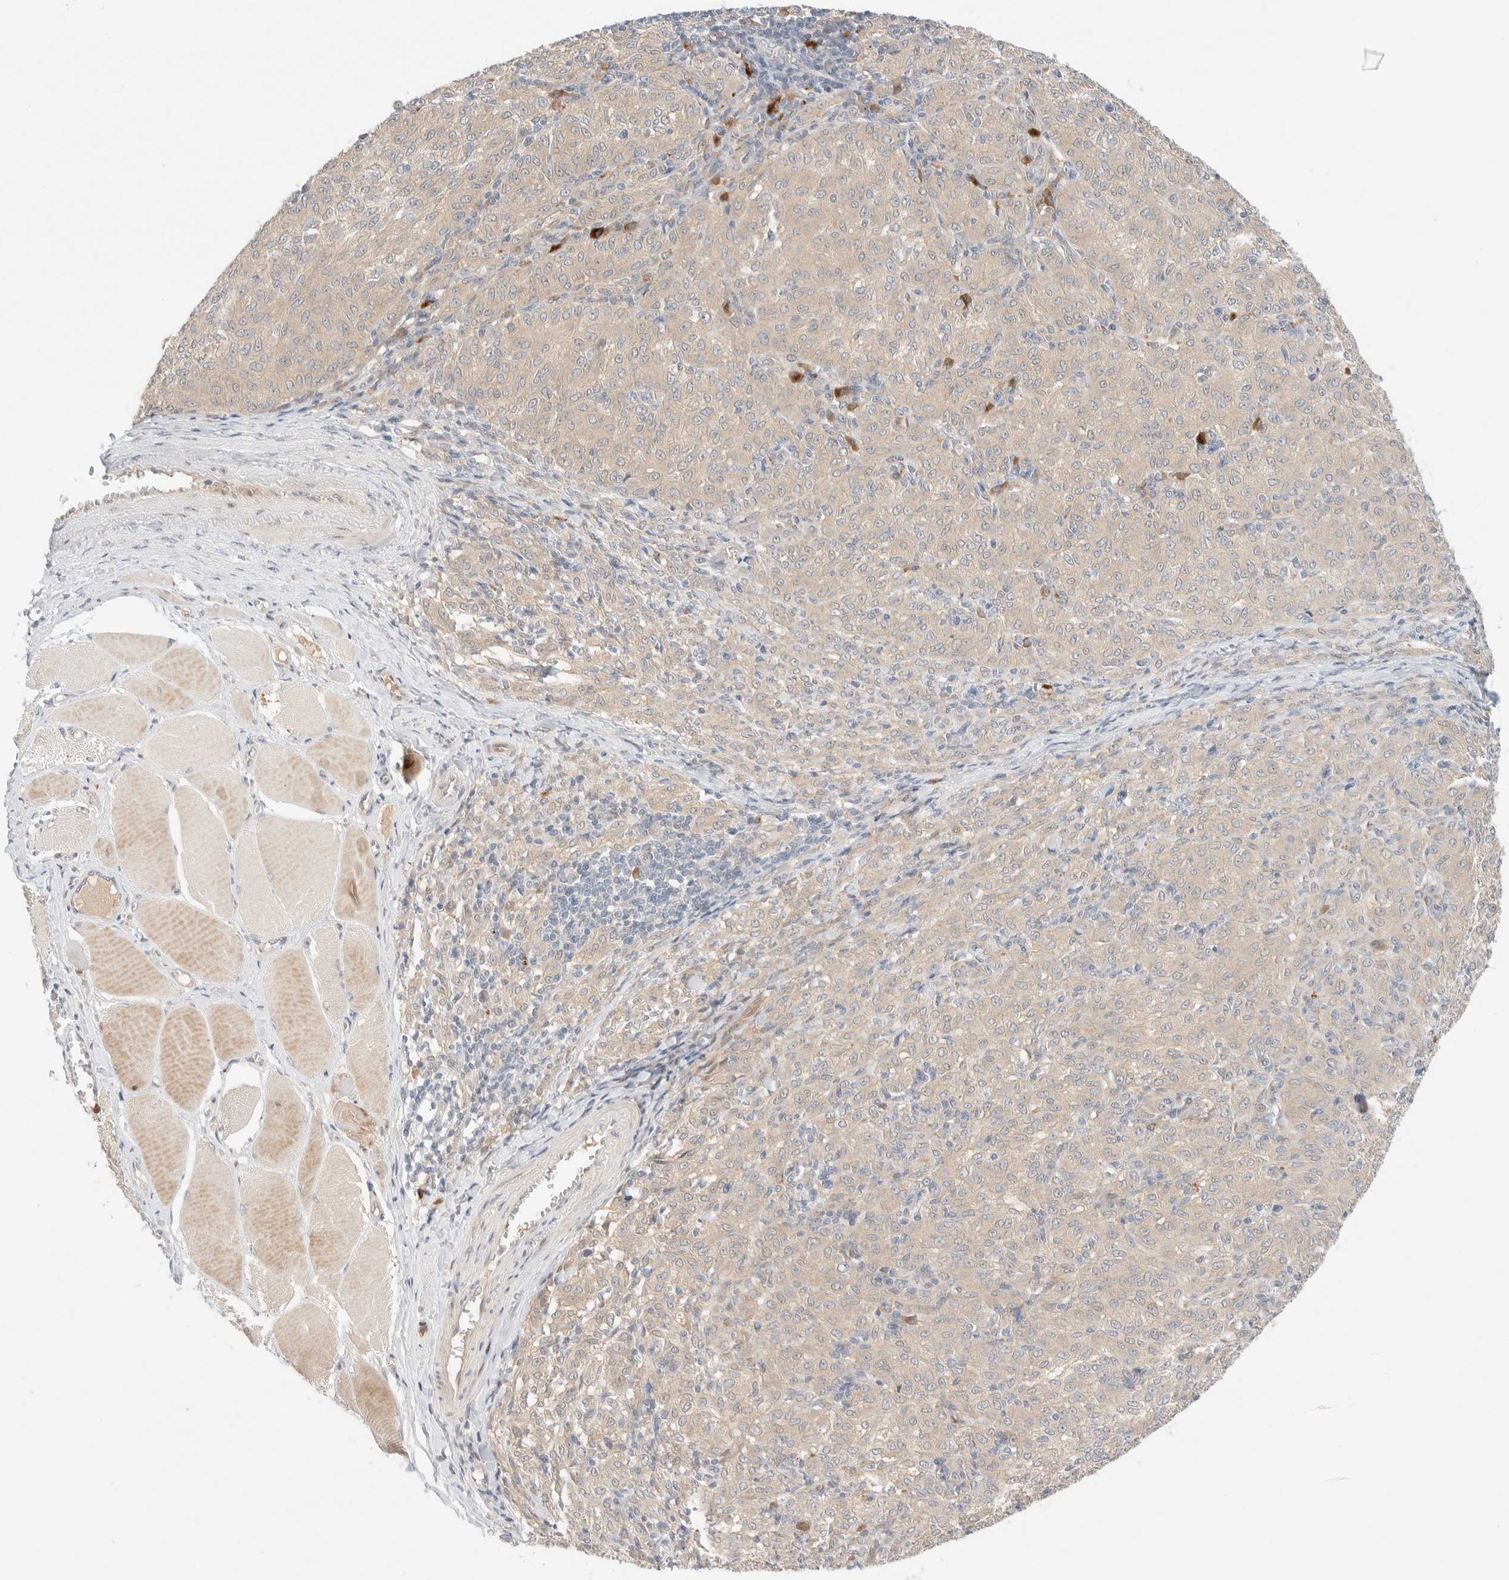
{"staining": {"intensity": "weak", "quantity": "25%-75%", "location": "cytoplasmic/membranous"}, "tissue": "melanoma", "cell_type": "Tumor cells", "image_type": "cancer", "snomed": [{"axis": "morphology", "description": "Malignant melanoma, NOS"}, {"axis": "topography", "description": "Skin"}], "caption": "Immunohistochemical staining of malignant melanoma reveals weak cytoplasmic/membranous protein expression in approximately 25%-75% of tumor cells.", "gene": "CHKA", "patient": {"sex": "female", "age": 72}}